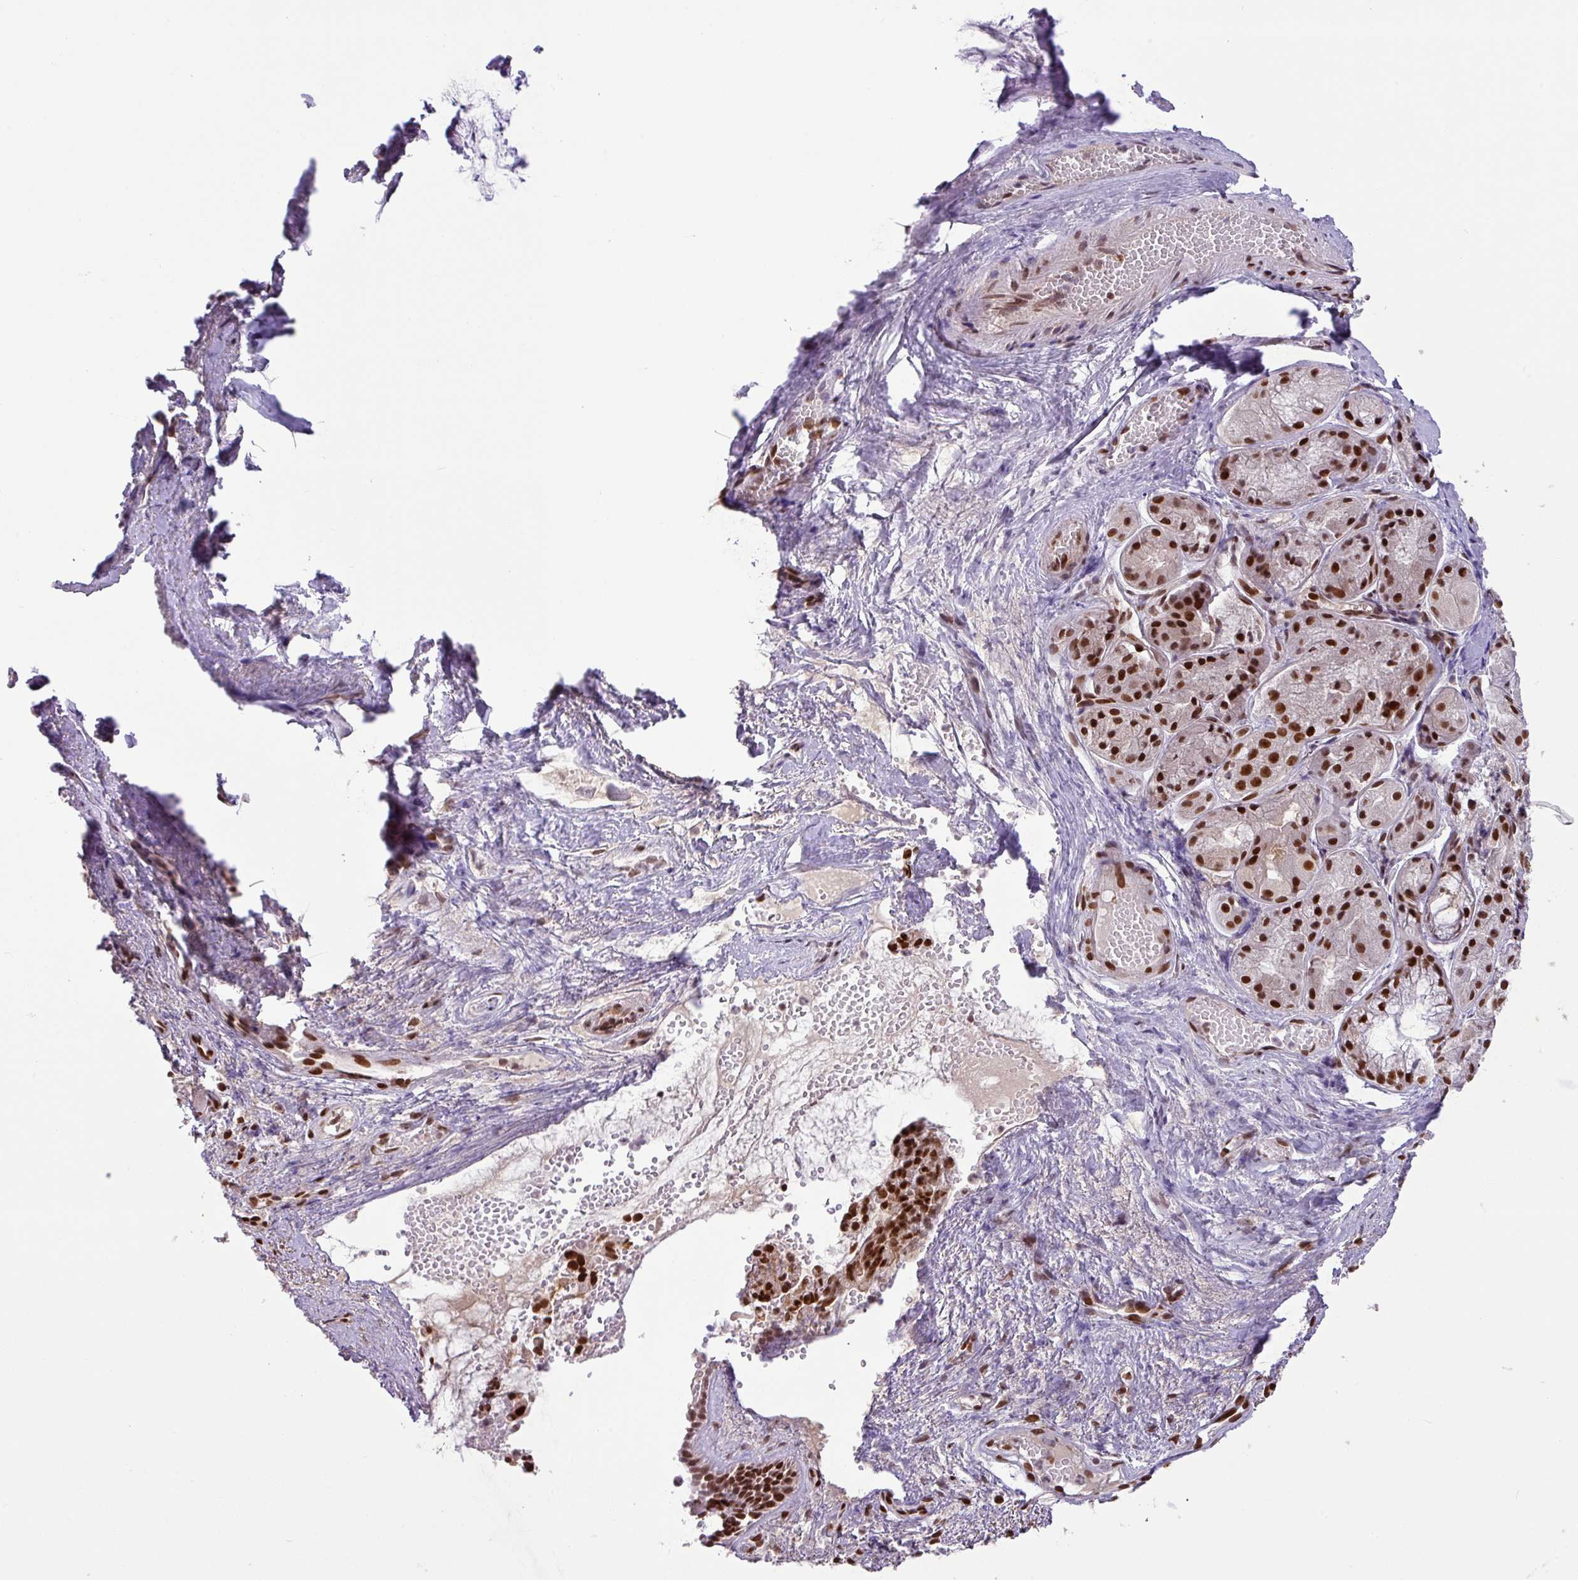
{"staining": {"intensity": "strong", "quantity": ">75%", "location": "nuclear"}, "tissue": "nasopharynx", "cell_type": "Respiratory epithelial cells", "image_type": "normal", "snomed": [{"axis": "morphology", "description": "Normal tissue, NOS"}, {"axis": "topography", "description": "Cartilage tissue"}, {"axis": "topography", "description": "Nasopharynx"}, {"axis": "topography", "description": "Thyroid gland"}], "caption": "Immunohistochemistry (IHC) image of normal nasopharynx: human nasopharynx stained using immunohistochemistry (IHC) shows high levels of strong protein expression localized specifically in the nuclear of respiratory epithelial cells, appearing as a nuclear brown color.", "gene": "SRSF2", "patient": {"sex": "male", "age": 63}}